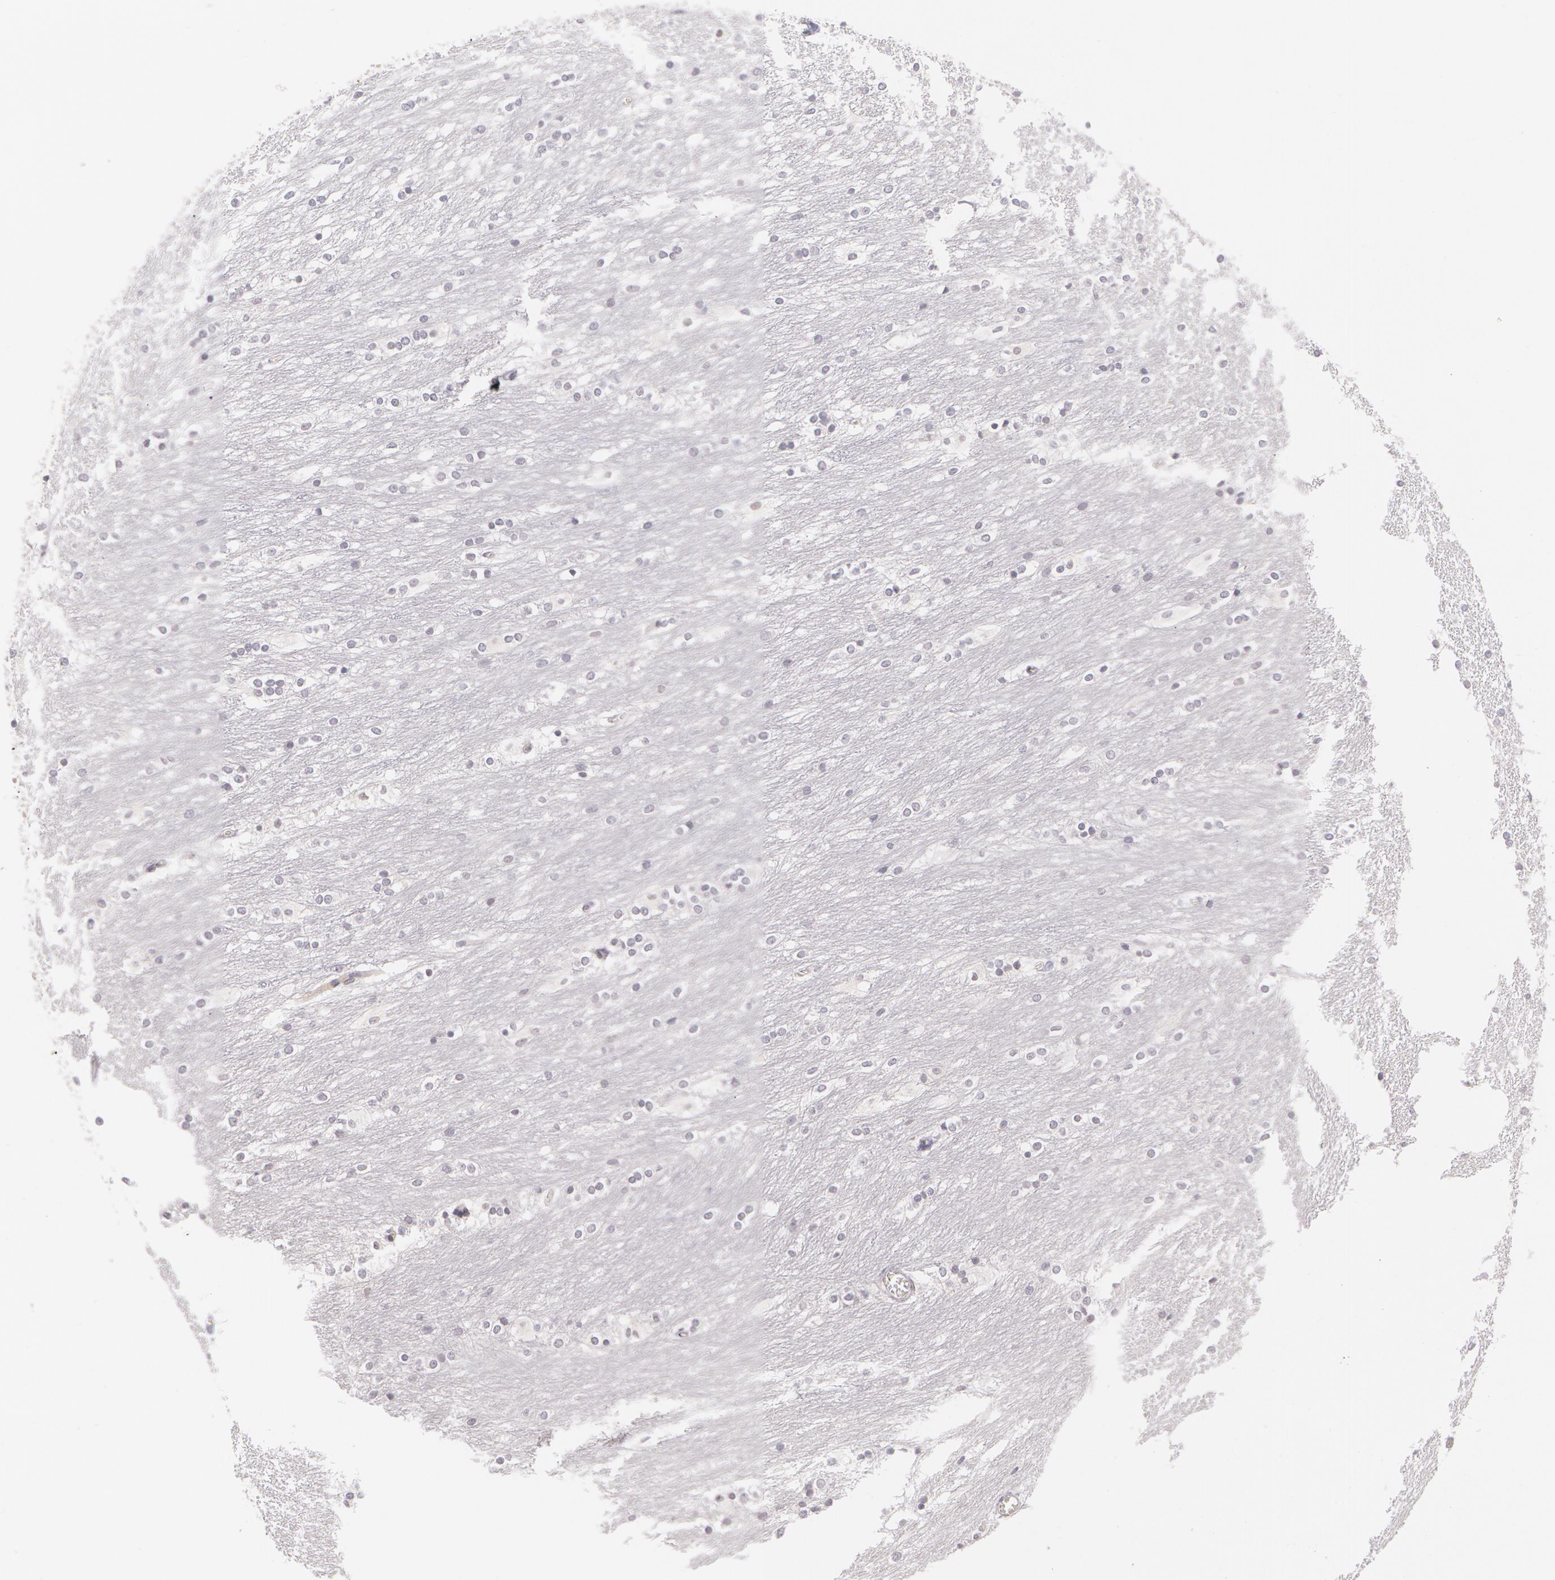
{"staining": {"intensity": "negative", "quantity": "none", "location": "none"}, "tissue": "caudate", "cell_type": "Glial cells", "image_type": "normal", "snomed": [{"axis": "morphology", "description": "Normal tissue, NOS"}, {"axis": "topography", "description": "Lateral ventricle wall"}], "caption": "High magnification brightfield microscopy of unremarkable caudate stained with DAB (3,3'-diaminobenzidine) (brown) and counterstained with hematoxylin (blue): glial cells show no significant staining. Brightfield microscopy of immunohistochemistry stained with DAB (3,3'-diaminobenzidine) (brown) and hematoxylin (blue), captured at high magnification.", "gene": "LBP", "patient": {"sex": "female", "age": 19}}